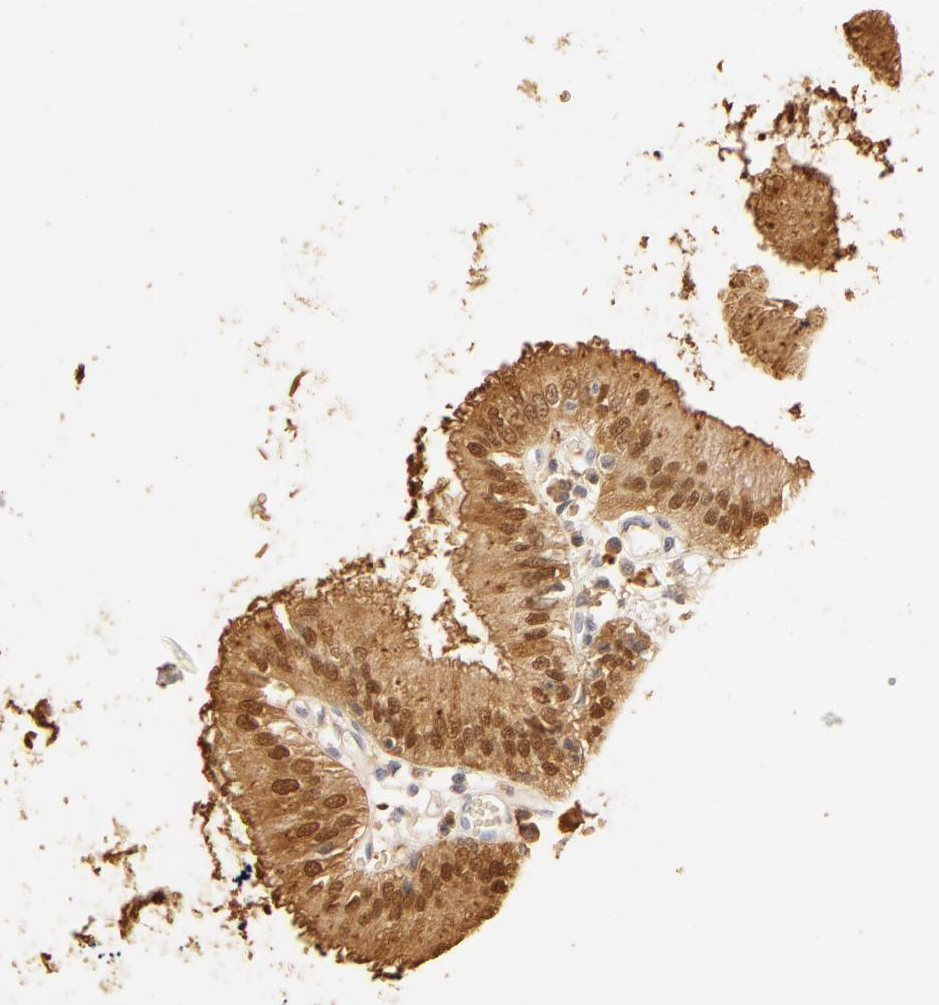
{"staining": {"intensity": "moderate", "quantity": ">75%", "location": "cytoplasmic/membranous,nuclear"}, "tissue": "gallbladder", "cell_type": "Glandular cells", "image_type": "normal", "snomed": [{"axis": "morphology", "description": "Normal tissue, NOS"}, {"axis": "topography", "description": "Gallbladder"}], "caption": "This image exhibits IHC staining of normal human gallbladder, with medium moderate cytoplasmic/membranous,nuclear expression in approximately >75% of glandular cells.", "gene": "CA2", "patient": {"sex": "male", "age": 58}}